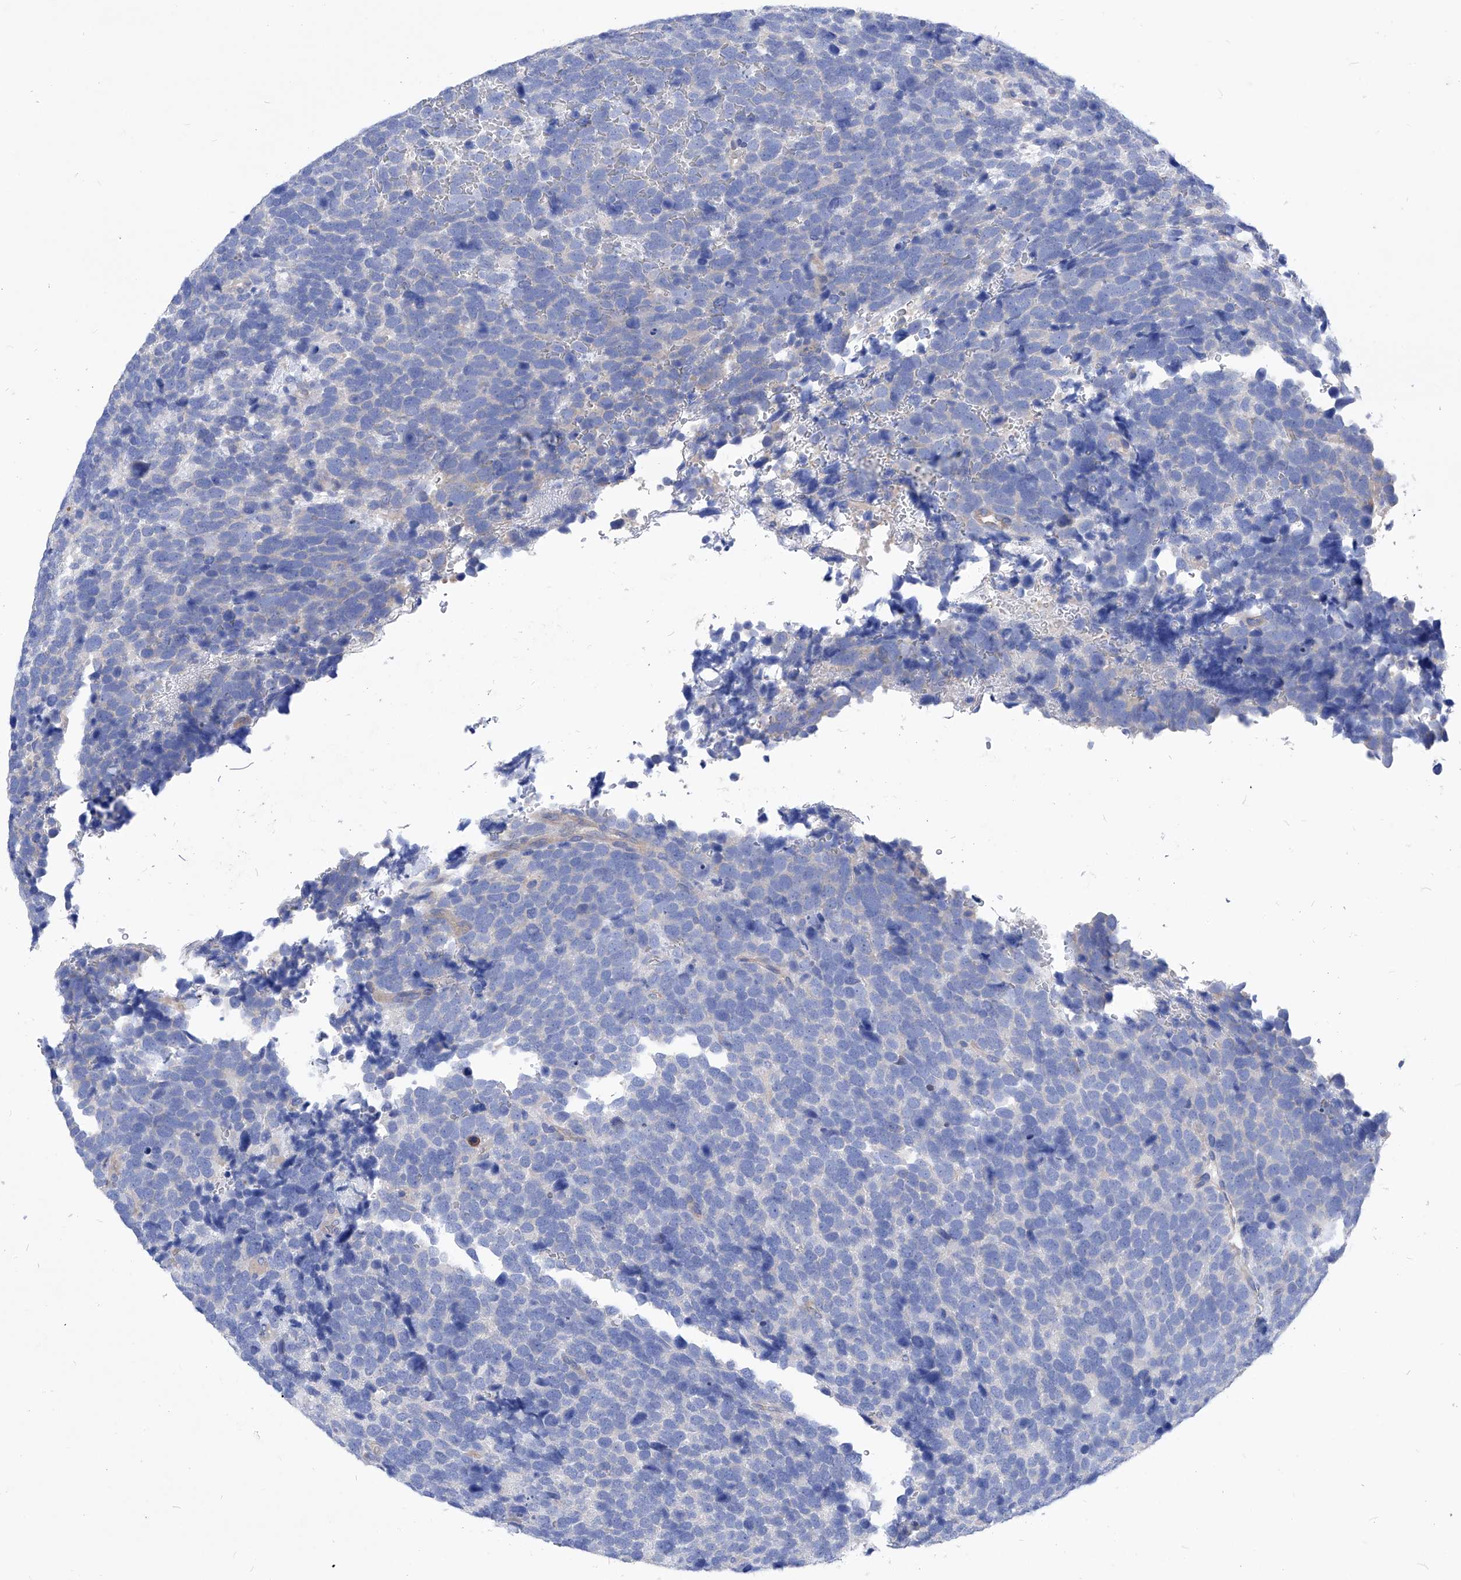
{"staining": {"intensity": "negative", "quantity": "none", "location": "none"}, "tissue": "urothelial cancer", "cell_type": "Tumor cells", "image_type": "cancer", "snomed": [{"axis": "morphology", "description": "Urothelial carcinoma, High grade"}, {"axis": "topography", "description": "Urinary bladder"}], "caption": "This is an IHC photomicrograph of human urothelial cancer. There is no expression in tumor cells.", "gene": "XPNPEP1", "patient": {"sex": "female", "age": 82}}